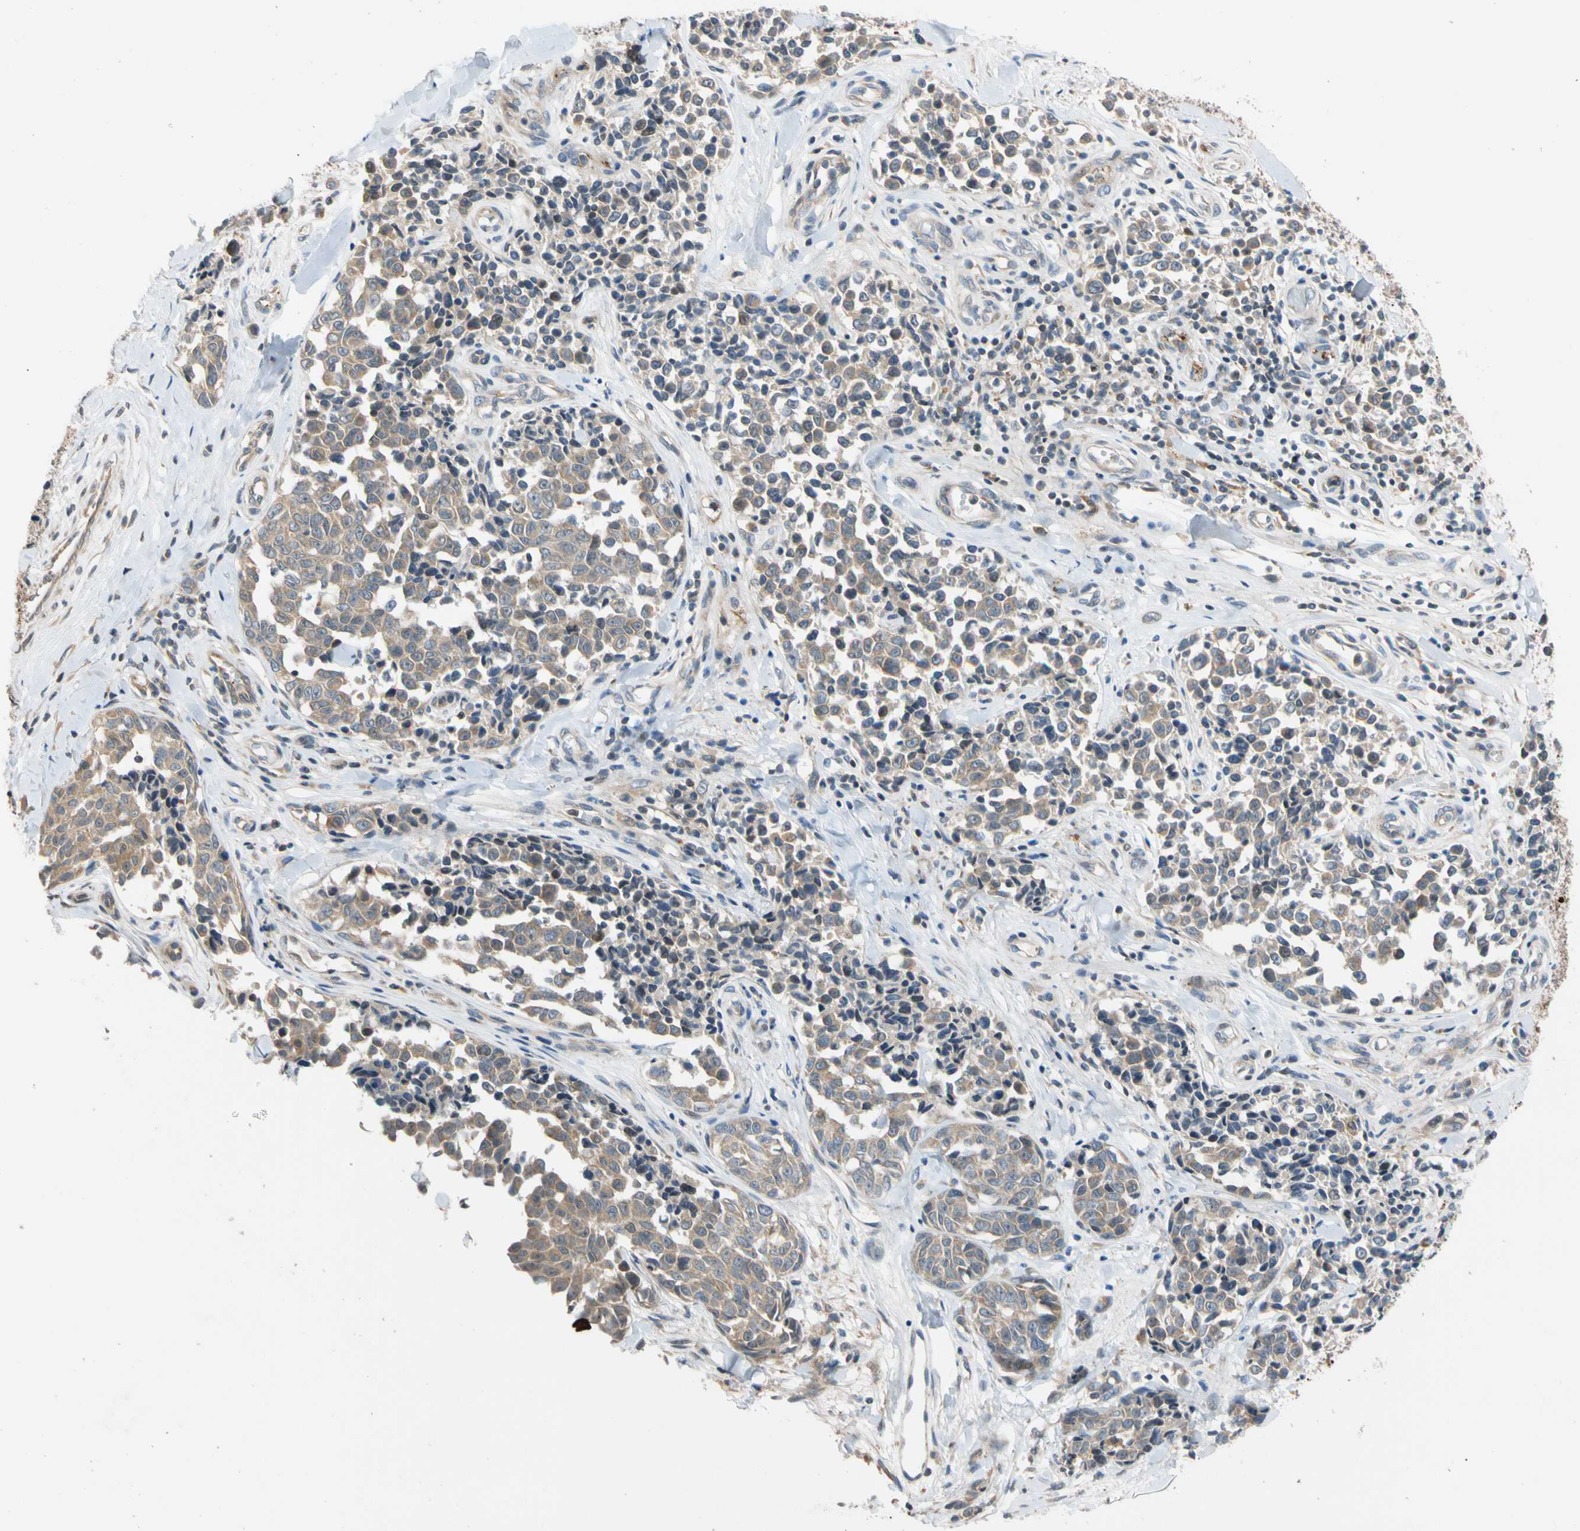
{"staining": {"intensity": "weak", "quantity": "<25%", "location": "cytoplasmic/membranous"}, "tissue": "melanoma", "cell_type": "Tumor cells", "image_type": "cancer", "snomed": [{"axis": "morphology", "description": "Malignant melanoma, NOS"}, {"axis": "topography", "description": "Skin"}], "caption": "DAB immunohistochemical staining of malignant melanoma displays no significant expression in tumor cells.", "gene": "CNST", "patient": {"sex": "female", "age": 64}}